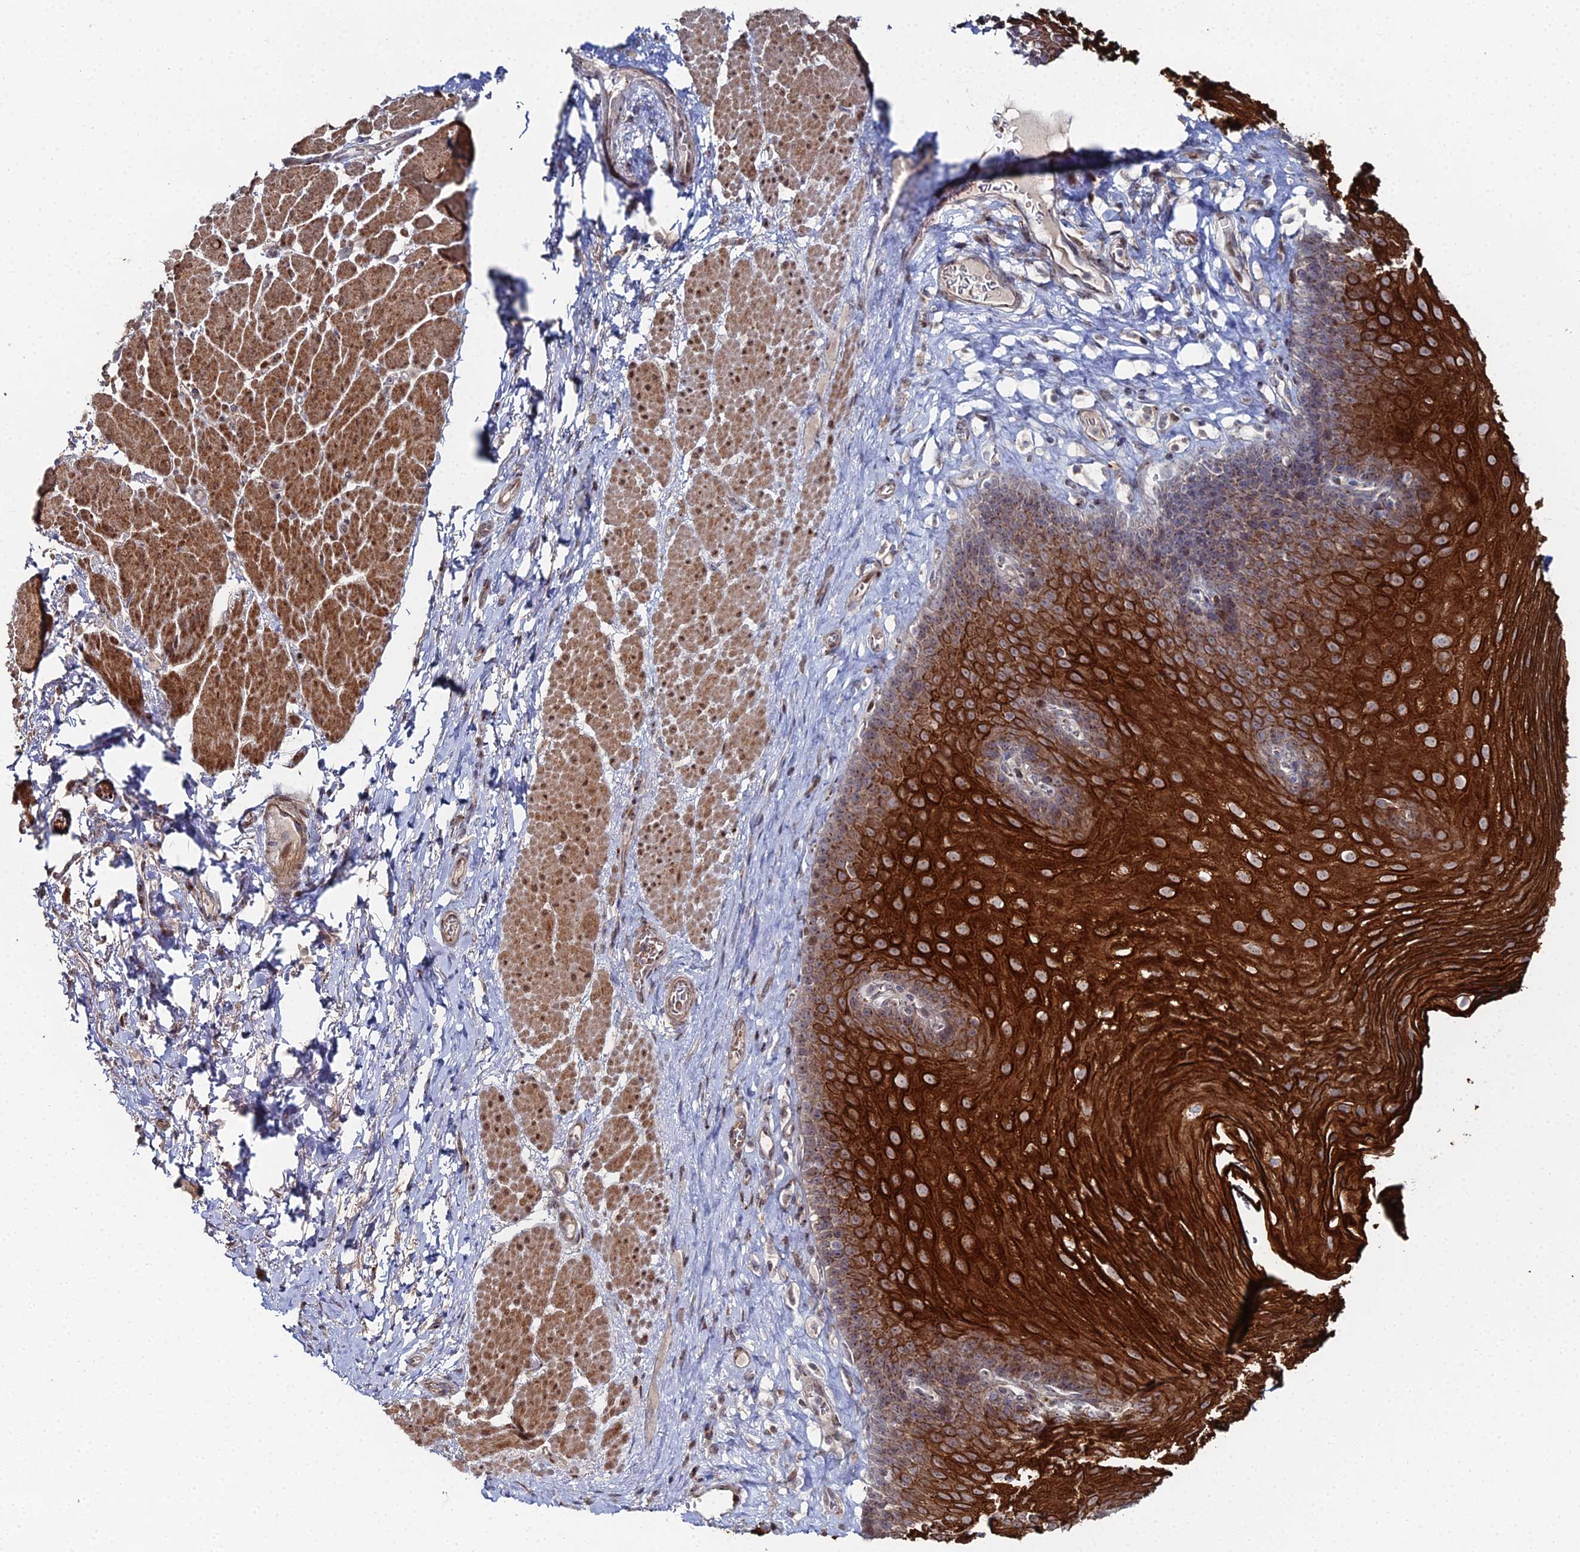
{"staining": {"intensity": "strong", "quantity": "25%-75%", "location": "cytoplasmic/membranous"}, "tissue": "esophagus", "cell_type": "Squamous epithelial cells", "image_type": "normal", "snomed": [{"axis": "morphology", "description": "Normal tissue, NOS"}, {"axis": "topography", "description": "Esophagus"}], "caption": "Human esophagus stained for a protein (brown) shows strong cytoplasmic/membranous positive expression in about 25%-75% of squamous epithelial cells.", "gene": "SGMS1", "patient": {"sex": "female", "age": 66}}